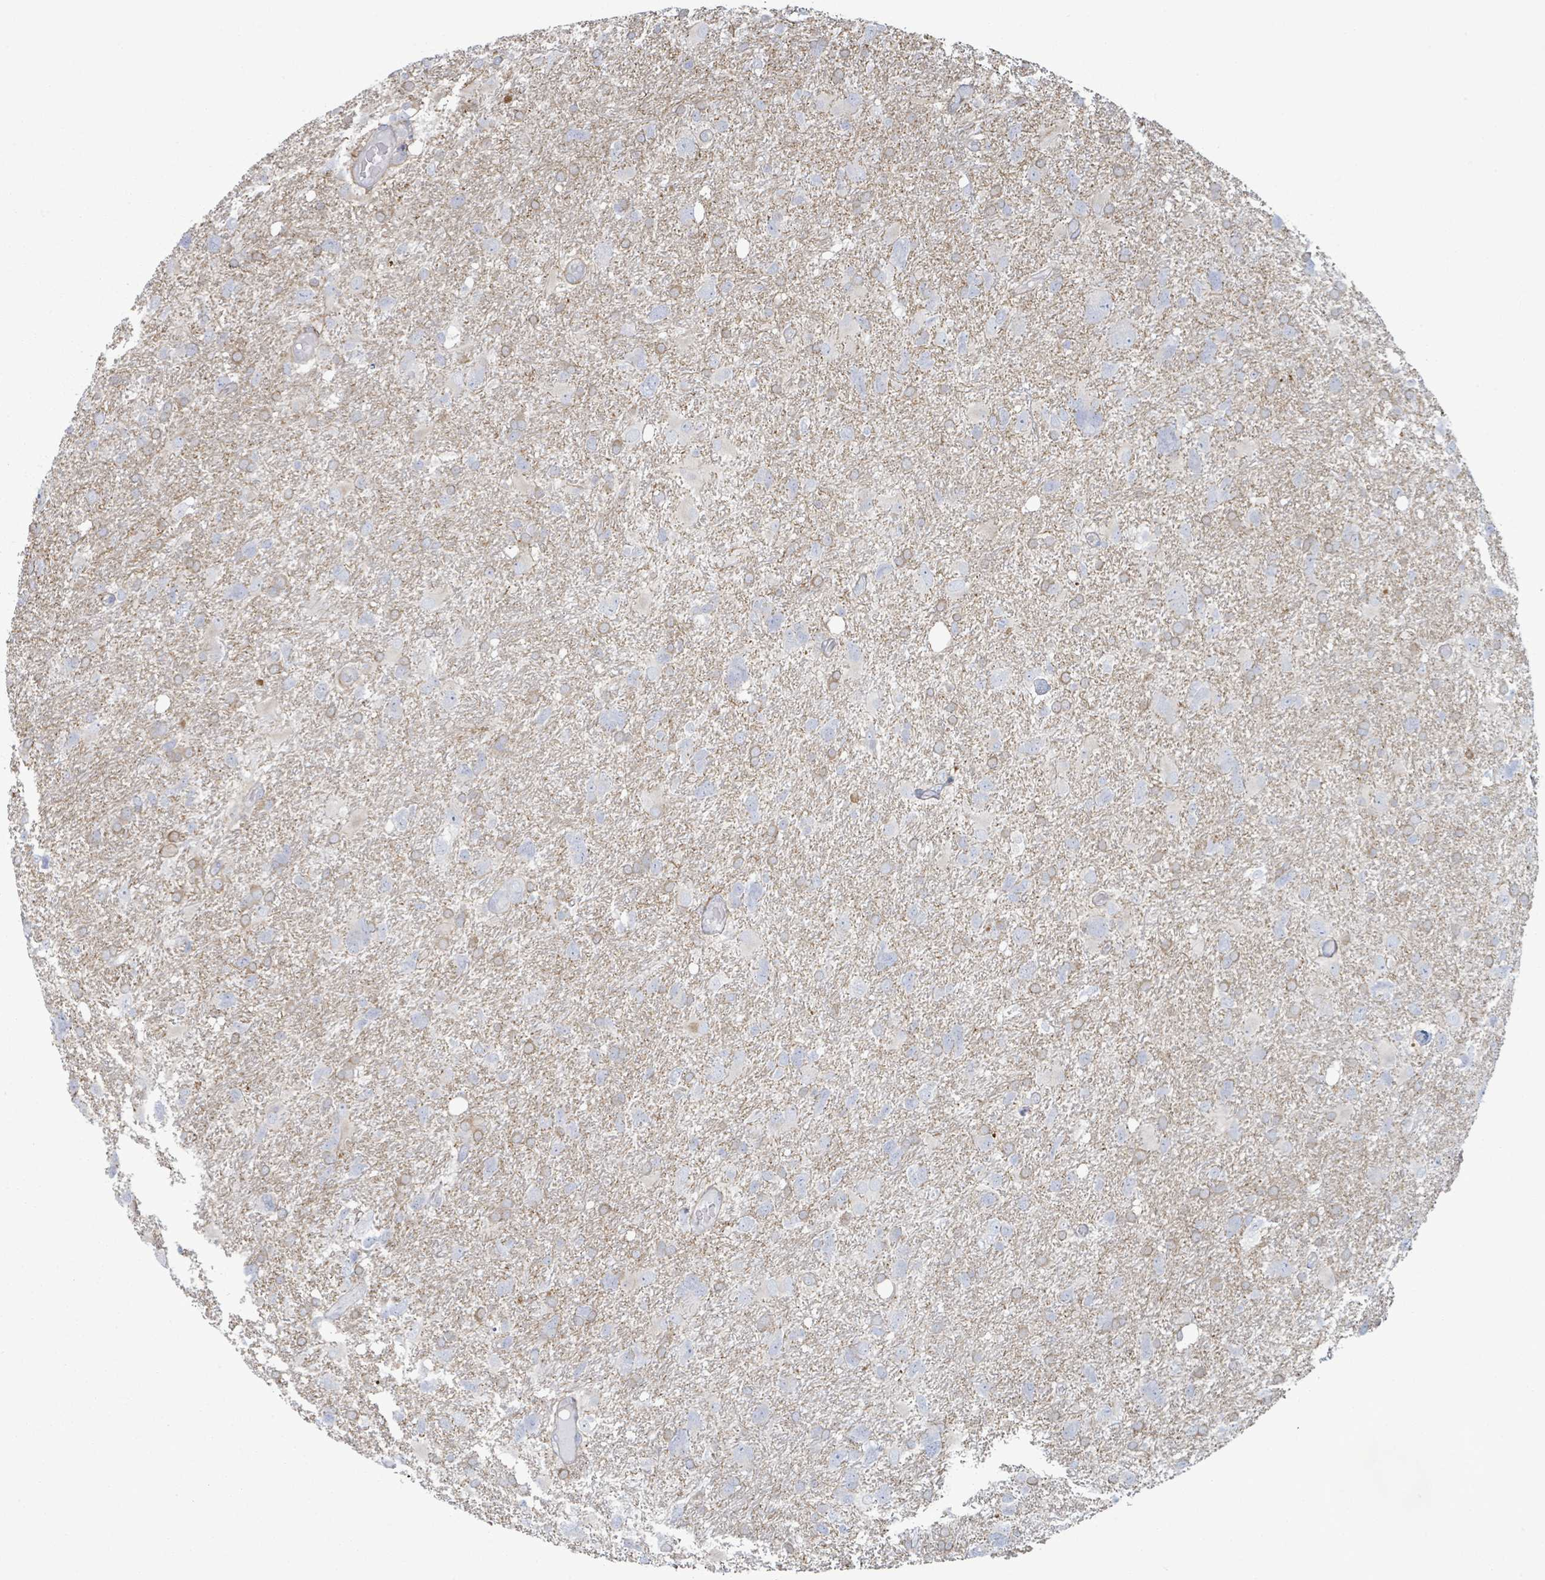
{"staining": {"intensity": "negative", "quantity": "none", "location": "none"}, "tissue": "glioma", "cell_type": "Tumor cells", "image_type": "cancer", "snomed": [{"axis": "morphology", "description": "Glioma, malignant, High grade"}, {"axis": "topography", "description": "Brain"}], "caption": "A high-resolution image shows immunohistochemistry (IHC) staining of malignant high-grade glioma, which reveals no significant positivity in tumor cells.", "gene": "COL13A1", "patient": {"sex": "male", "age": 61}}